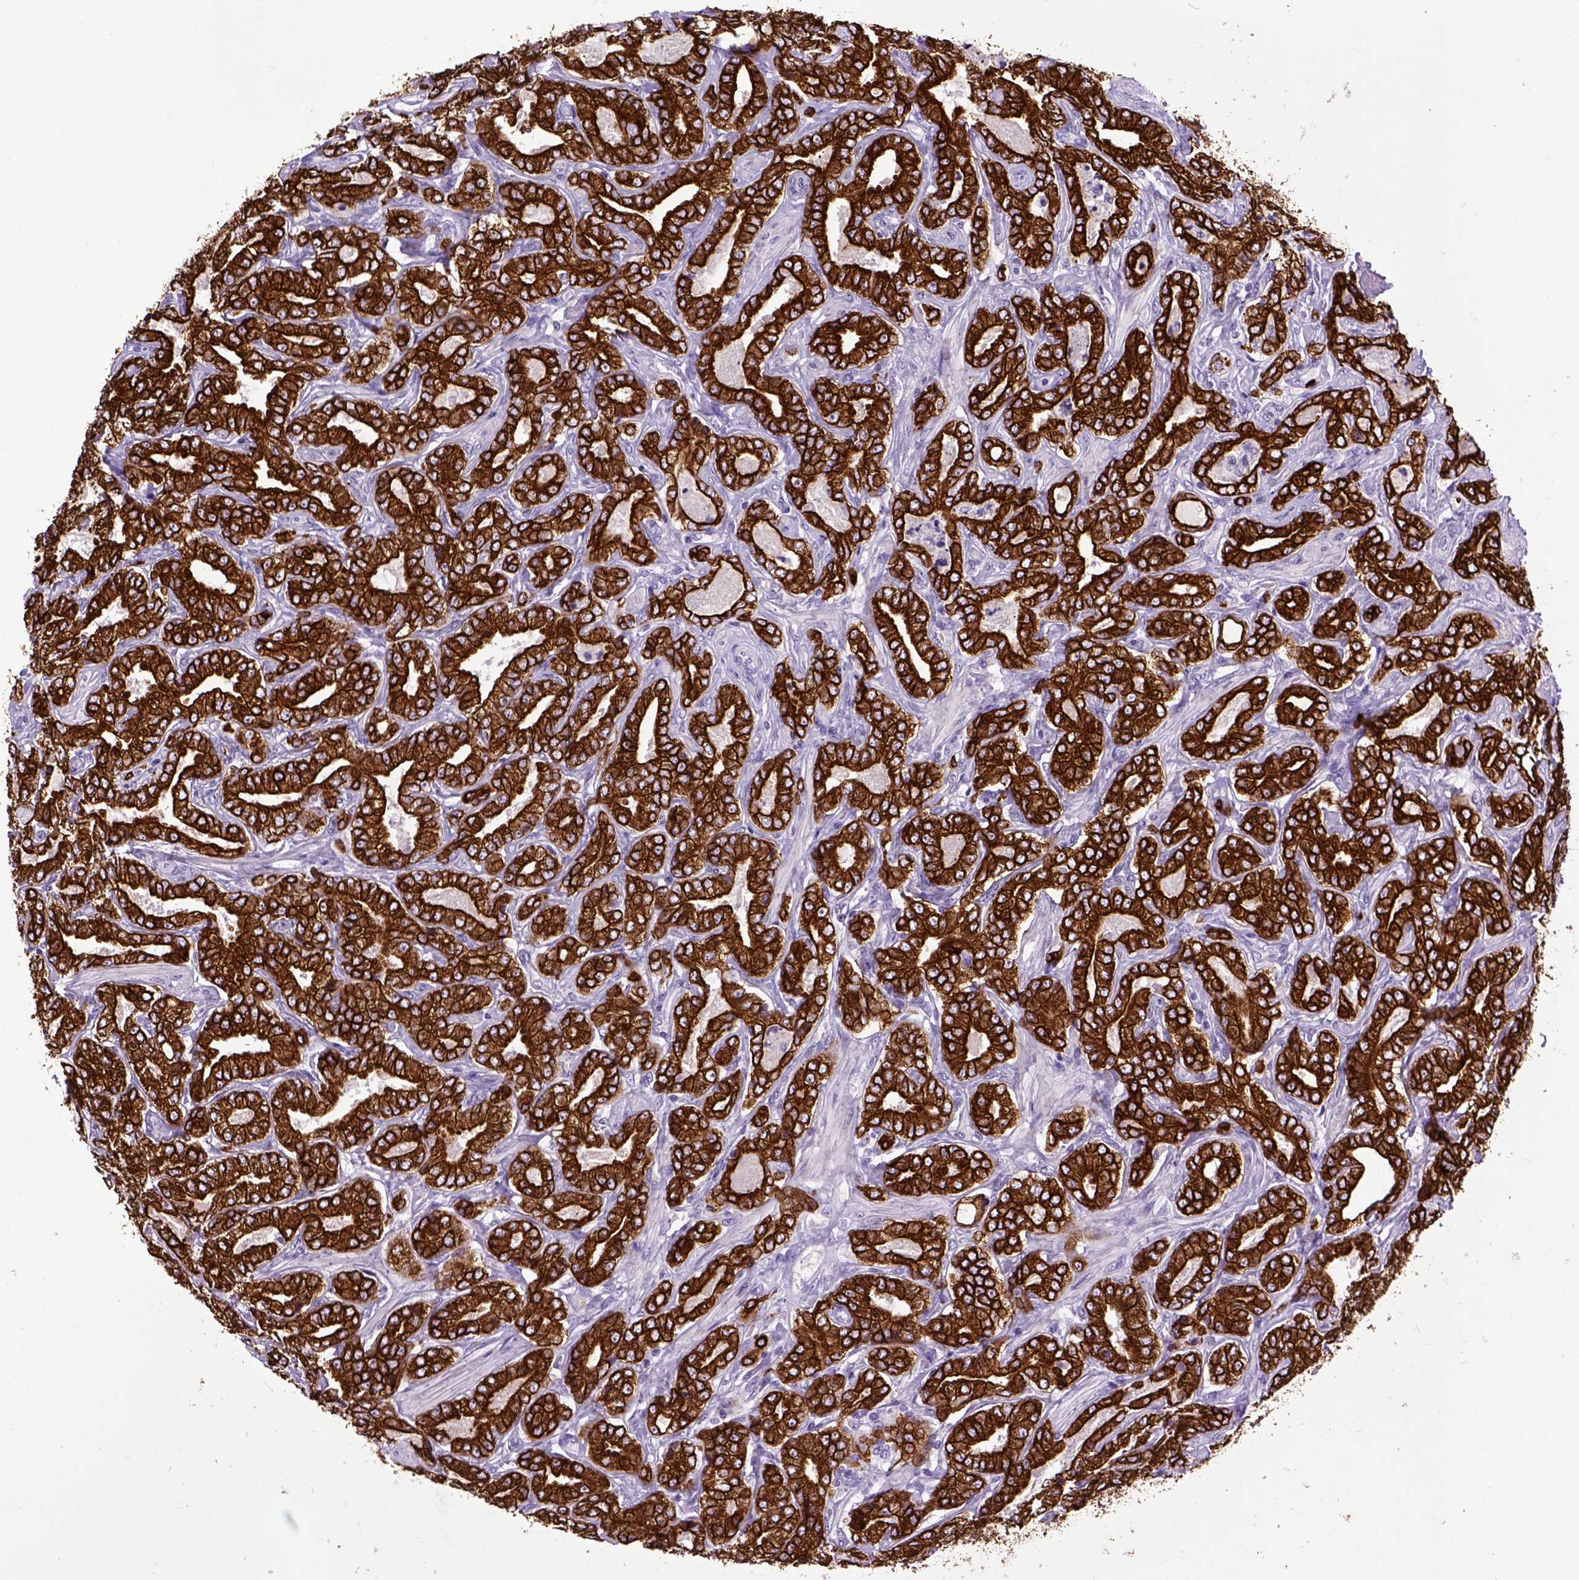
{"staining": {"intensity": "strong", "quantity": ">75%", "location": "cytoplasmic/membranous"}, "tissue": "prostate cancer", "cell_type": "Tumor cells", "image_type": "cancer", "snomed": [{"axis": "morphology", "description": "Adenocarcinoma, NOS"}, {"axis": "topography", "description": "Prostate"}], "caption": "Strong cytoplasmic/membranous protein positivity is present in about >75% of tumor cells in prostate cancer (adenocarcinoma).", "gene": "RAB25", "patient": {"sex": "male", "age": 64}}